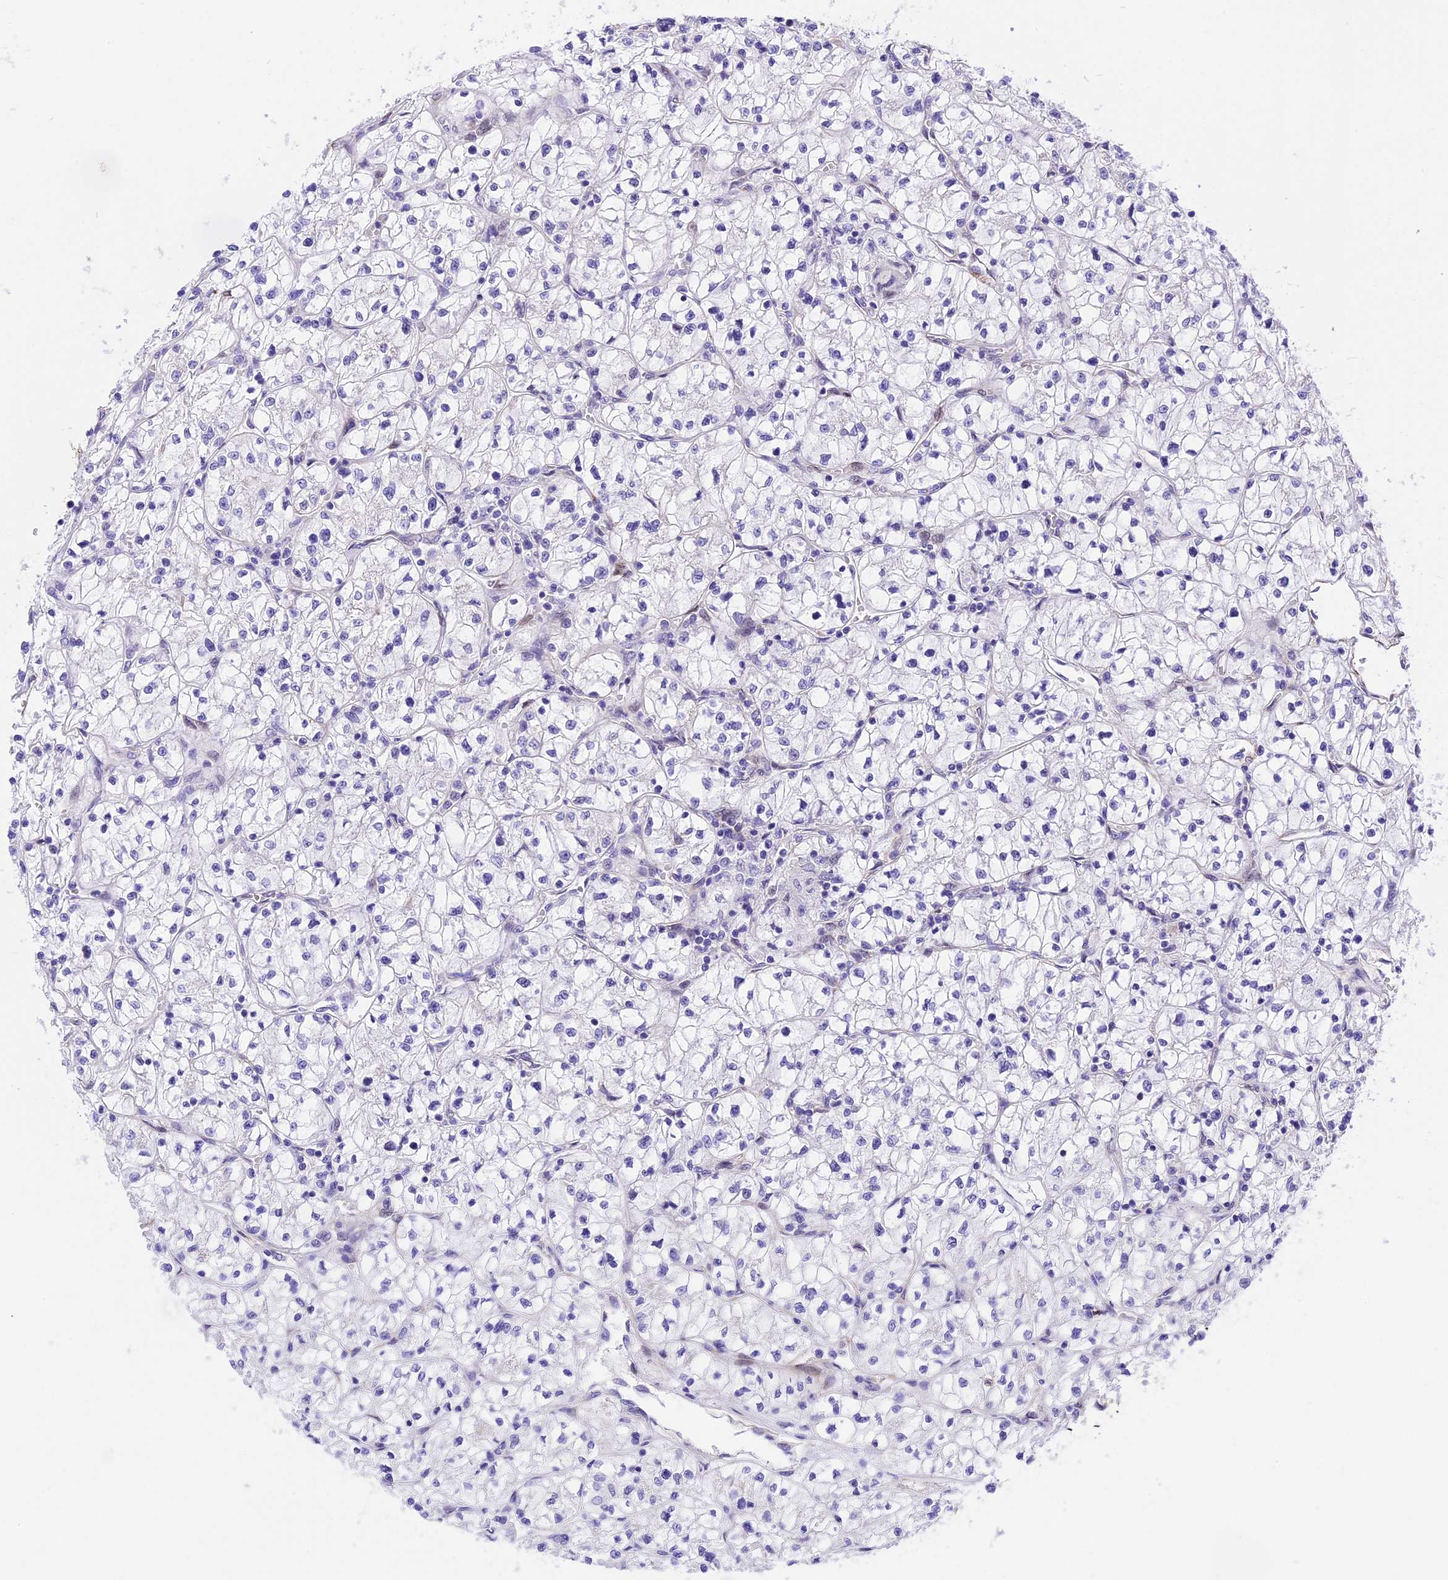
{"staining": {"intensity": "negative", "quantity": "none", "location": "none"}, "tissue": "renal cancer", "cell_type": "Tumor cells", "image_type": "cancer", "snomed": [{"axis": "morphology", "description": "Adenocarcinoma, NOS"}, {"axis": "topography", "description": "Kidney"}], "caption": "Immunohistochemistry of adenocarcinoma (renal) demonstrates no staining in tumor cells.", "gene": "R3HDM4", "patient": {"sex": "female", "age": 64}}